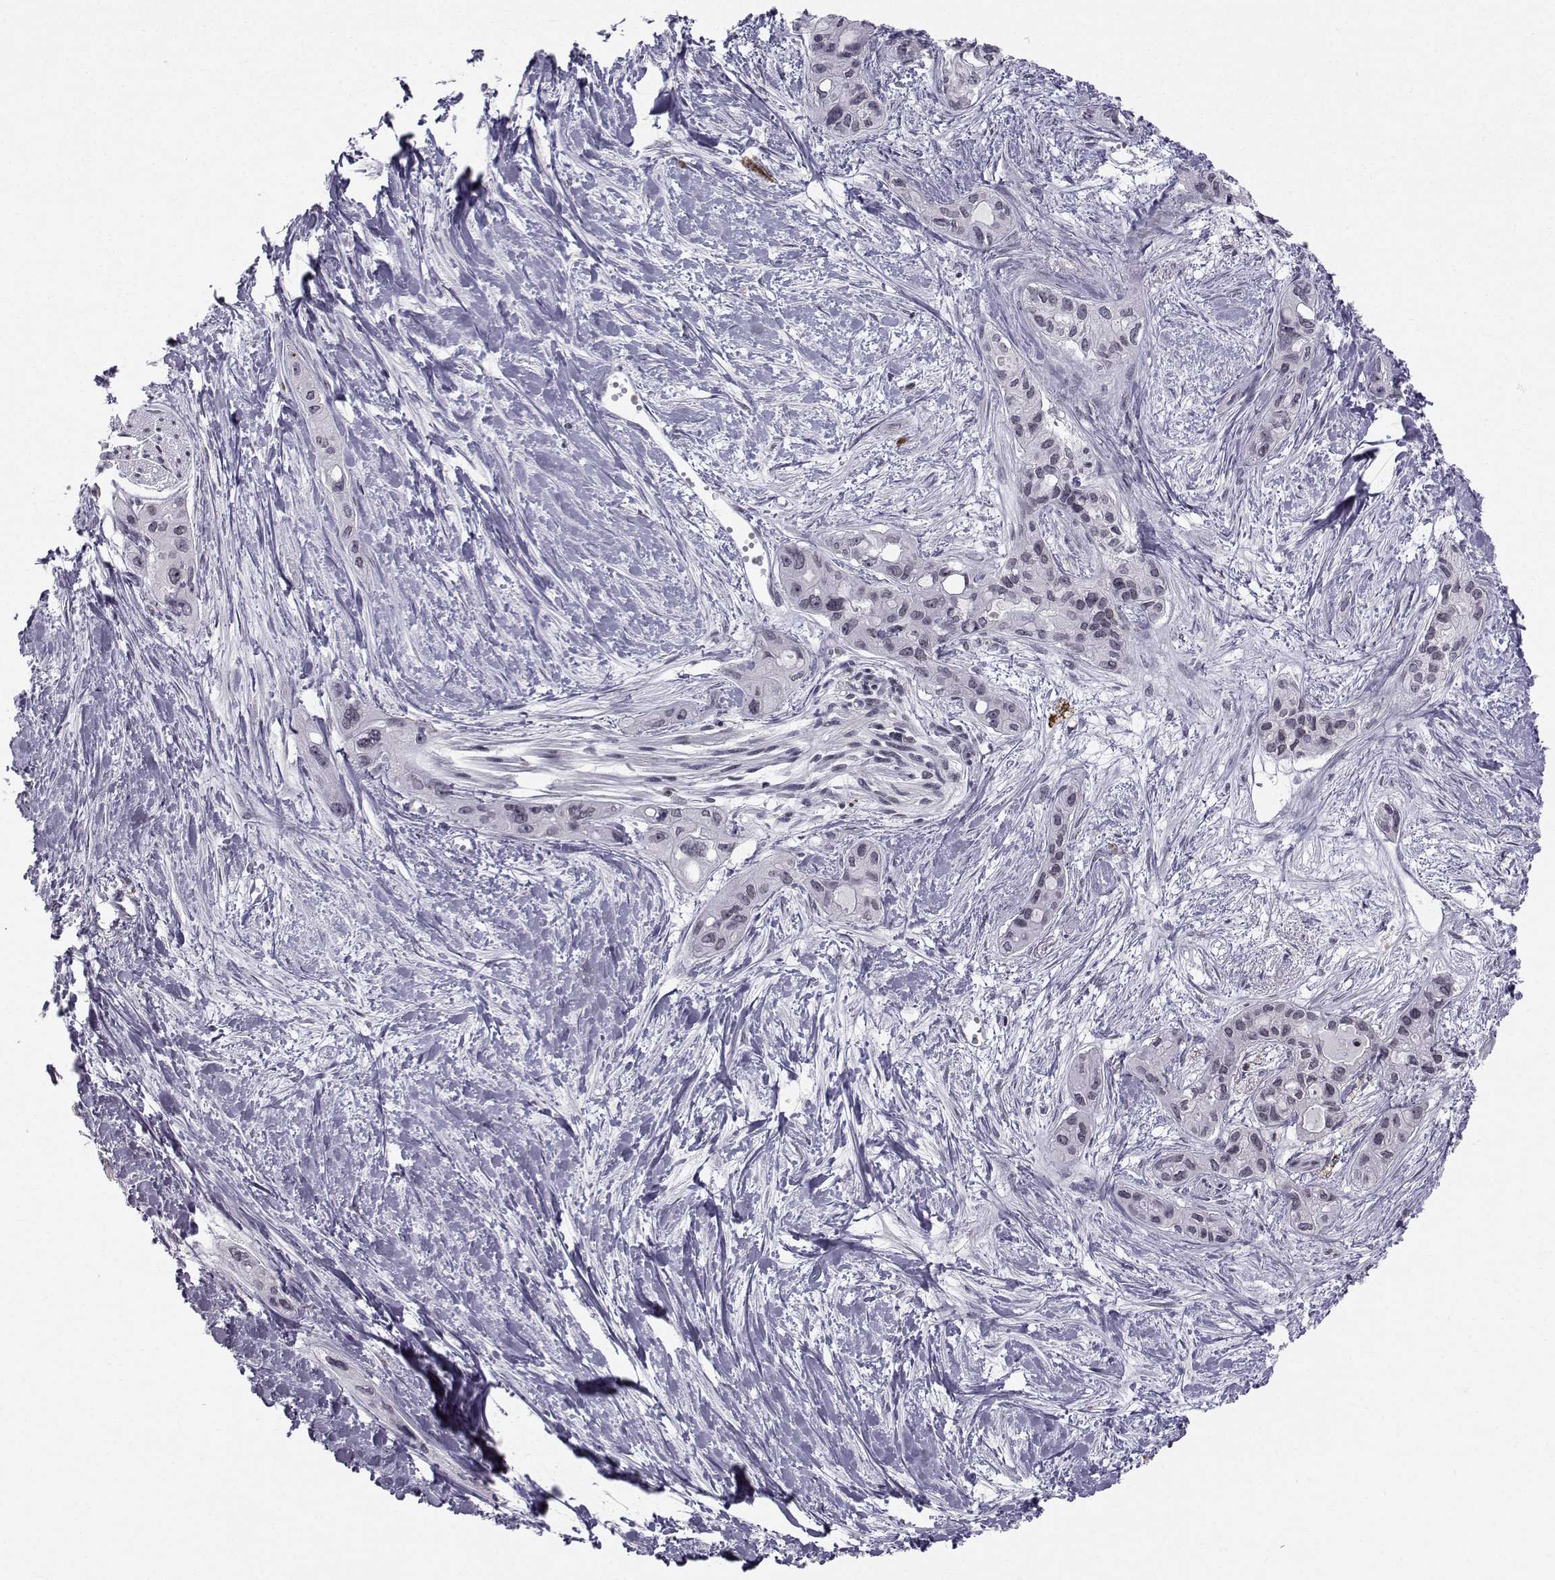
{"staining": {"intensity": "negative", "quantity": "none", "location": "none"}, "tissue": "pancreatic cancer", "cell_type": "Tumor cells", "image_type": "cancer", "snomed": [{"axis": "morphology", "description": "Adenocarcinoma, NOS"}, {"axis": "topography", "description": "Pancreas"}], "caption": "A high-resolution photomicrograph shows immunohistochemistry (IHC) staining of pancreatic cancer (adenocarcinoma), which shows no significant staining in tumor cells.", "gene": "MARCHF4", "patient": {"sex": "female", "age": 50}}